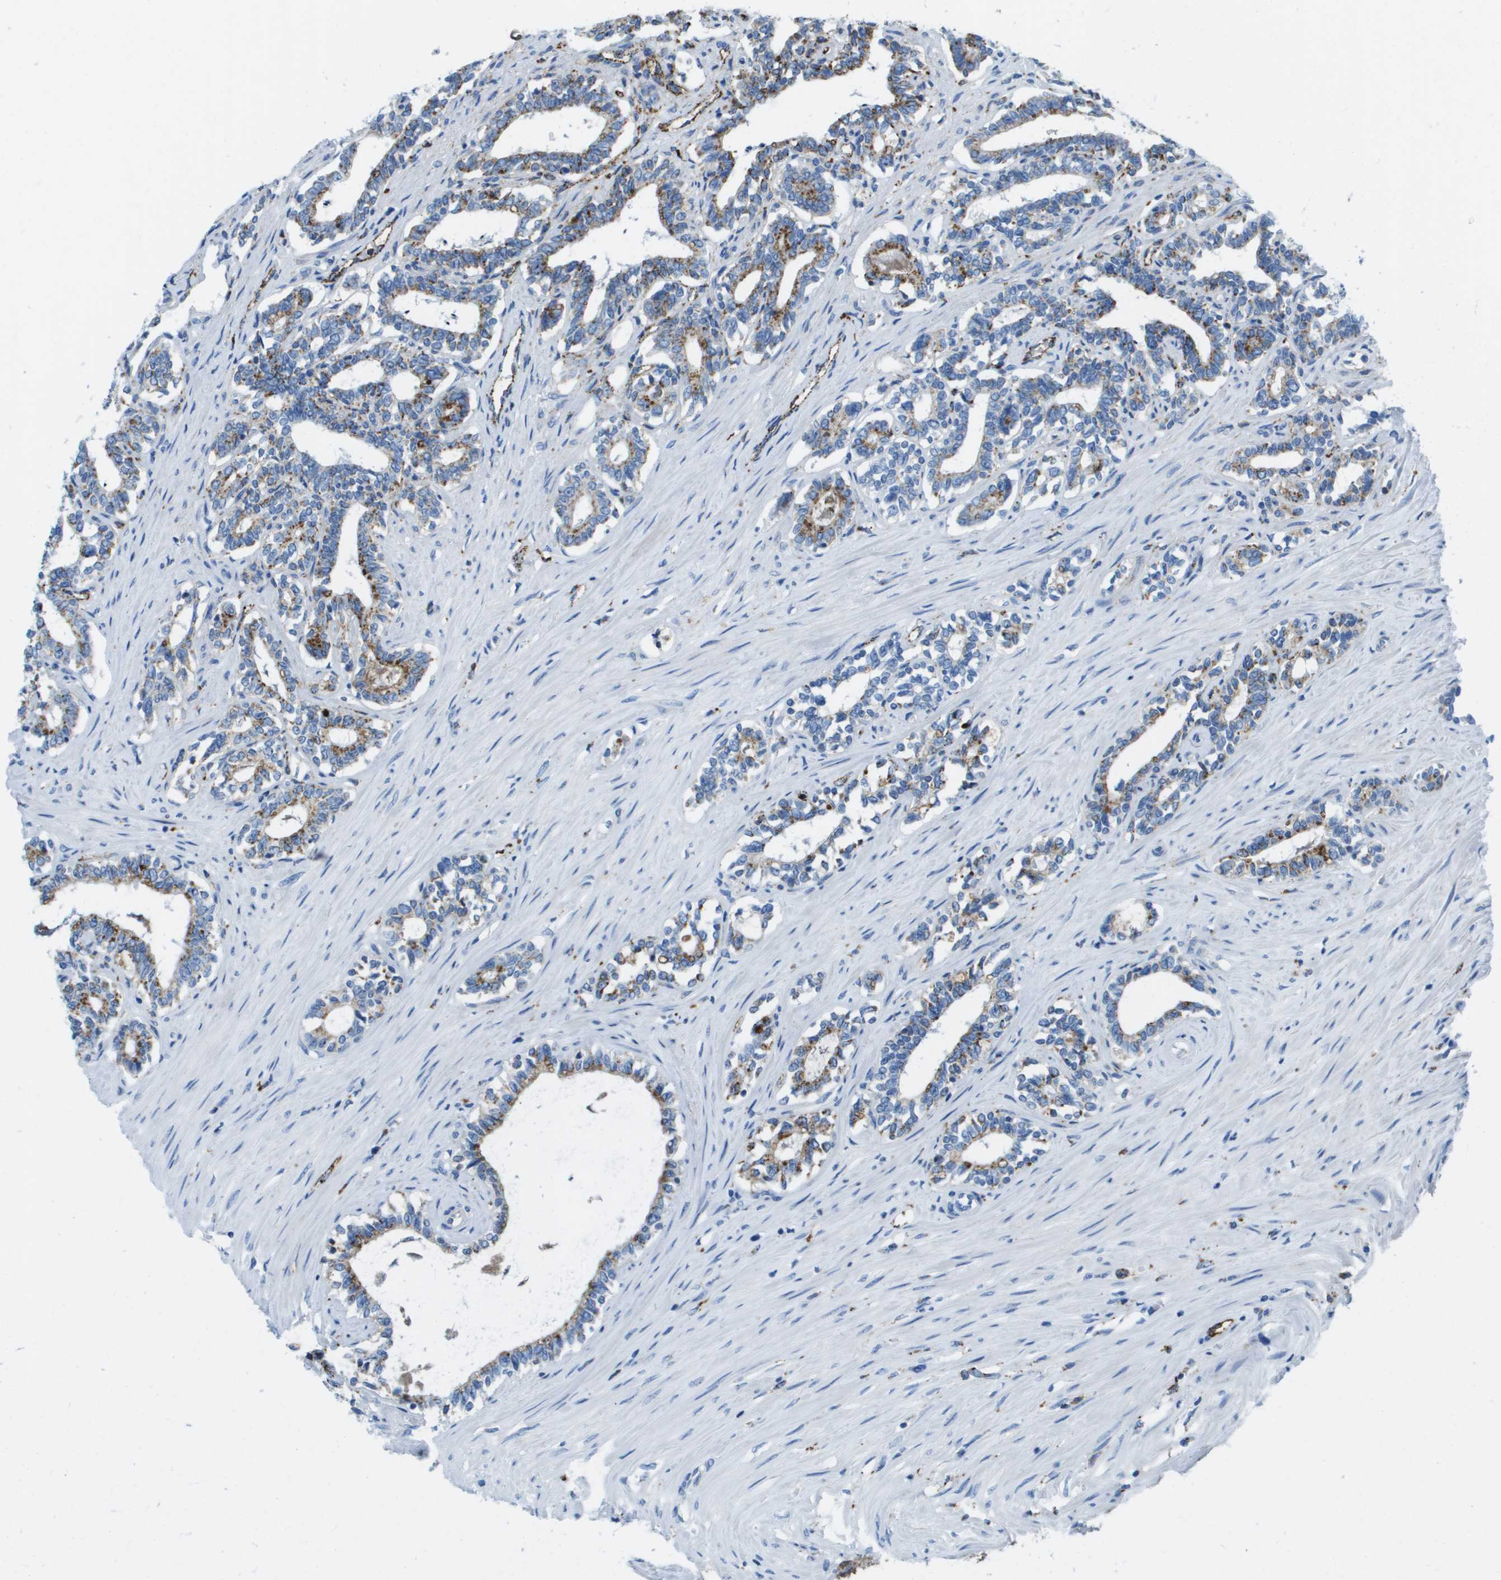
{"staining": {"intensity": "moderate", "quantity": "25%-75%", "location": "cytoplasmic/membranous"}, "tissue": "seminal vesicle", "cell_type": "Glandular cells", "image_type": "normal", "snomed": [{"axis": "morphology", "description": "Normal tissue, NOS"}, {"axis": "morphology", "description": "Adenocarcinoma, High grade"}, {"axis": "topography", "description": "Prostate"}, {"axis": "topography", "description": "Seminal veicle"}], "caption": "Glandular cells show moderate cytoplasmic/membranous positivity in approximately 25%-75% of cells in normal seminal vesicle.", "gene": "PRCP", "patient": {"sex": "male", "age": 55}}